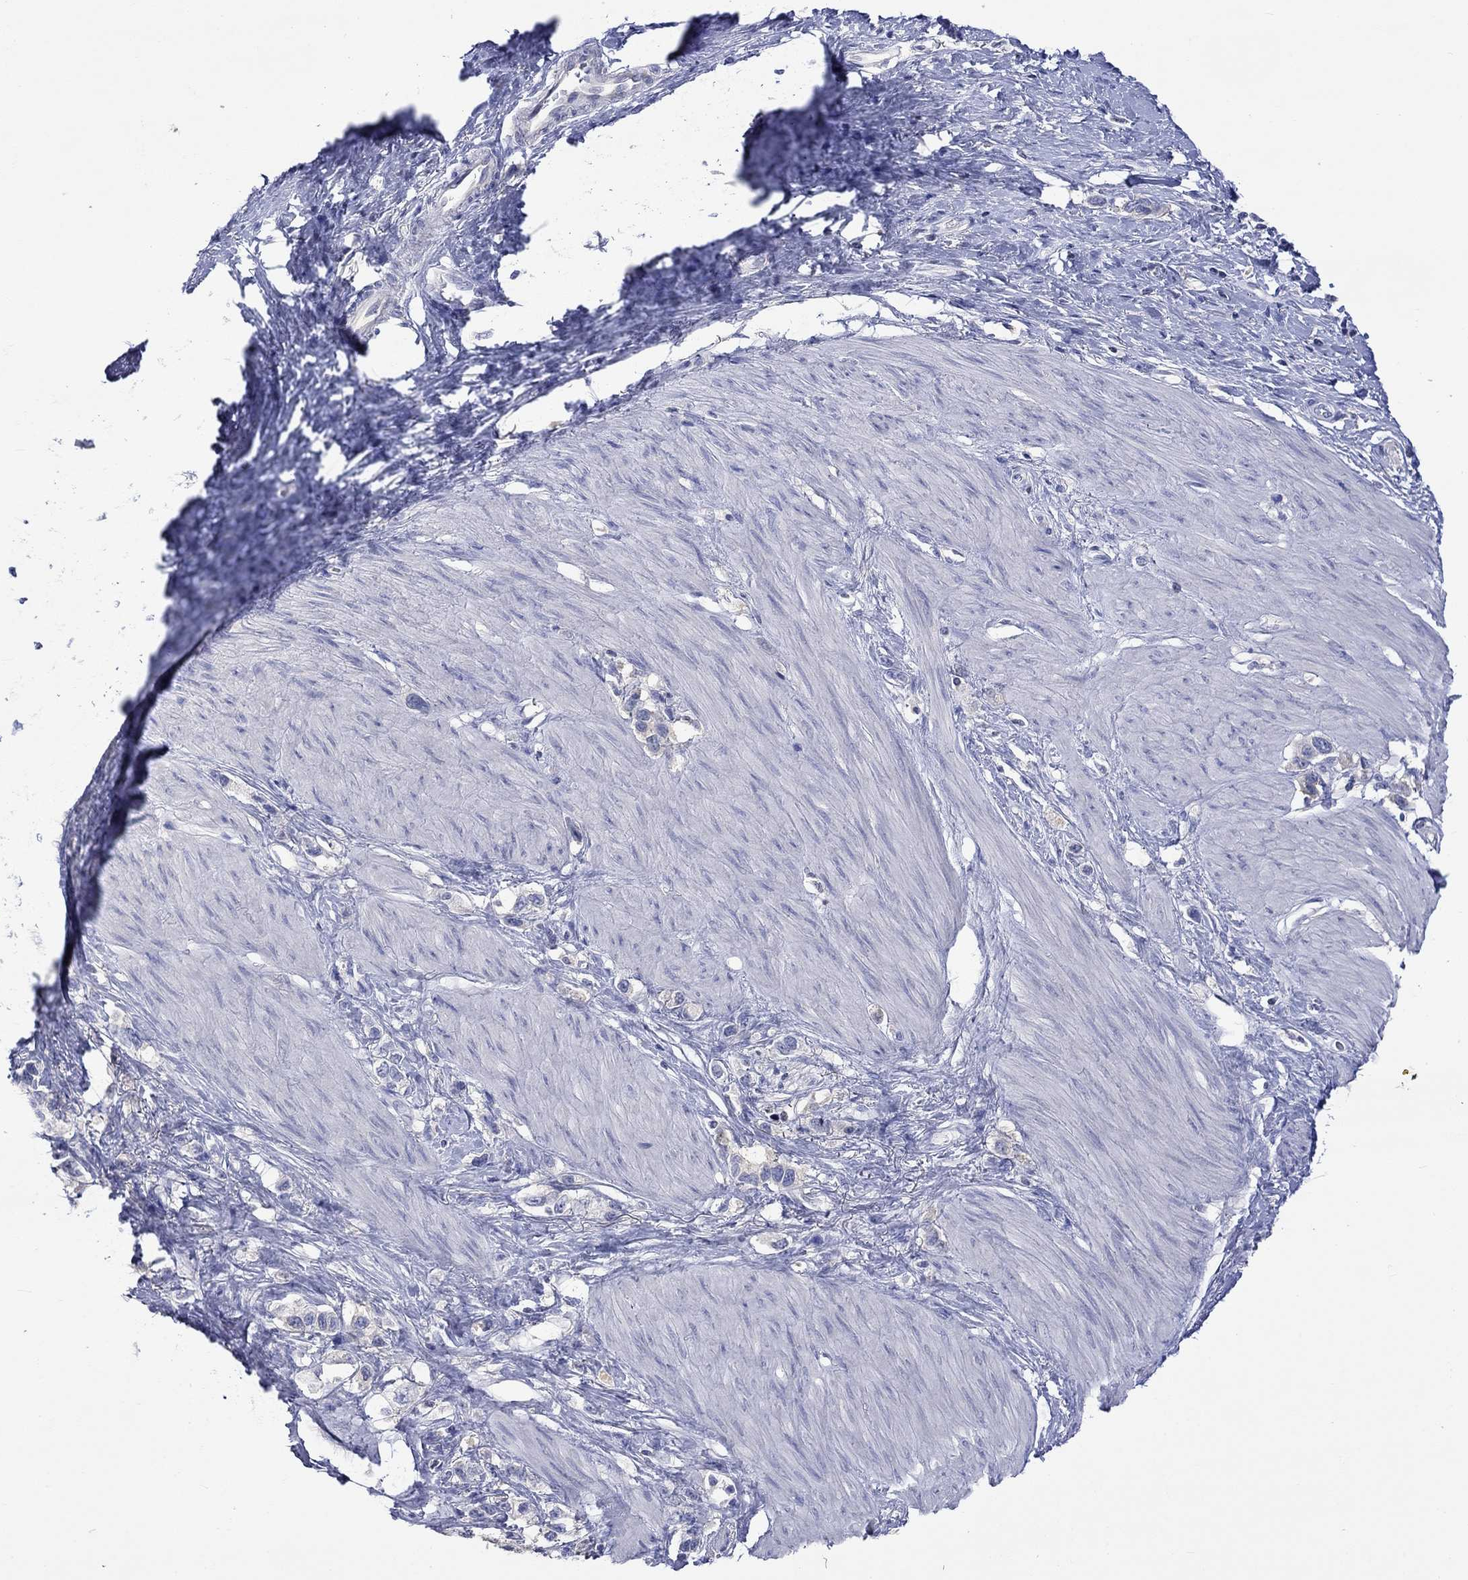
{"staining": {"intensity": "negative", "quantity": "none", "location": "none"}, "tissue": "stomach cancer", "cell_type": "Tumor cells", "image_type": "cancer", "snomed": [{"axis": "morphology", "description": "Normal tissue, NOS"}, {"axis": "morphology", "description": "Adenocarcinoma, NOS"}, {"axis": "morphology", "description": "Adenocarcinoma, High grade"}, {"axis": "topography", "description": "Stomach, upper"}, {"axis": "topography", "description": "Stomach"}], "caption": "This is an IHC photomicrograph of stomach cancer. There is no expression in tumor cells.", "gene": "LRFN4", "patient": {"sex": "female", "age": 65}}